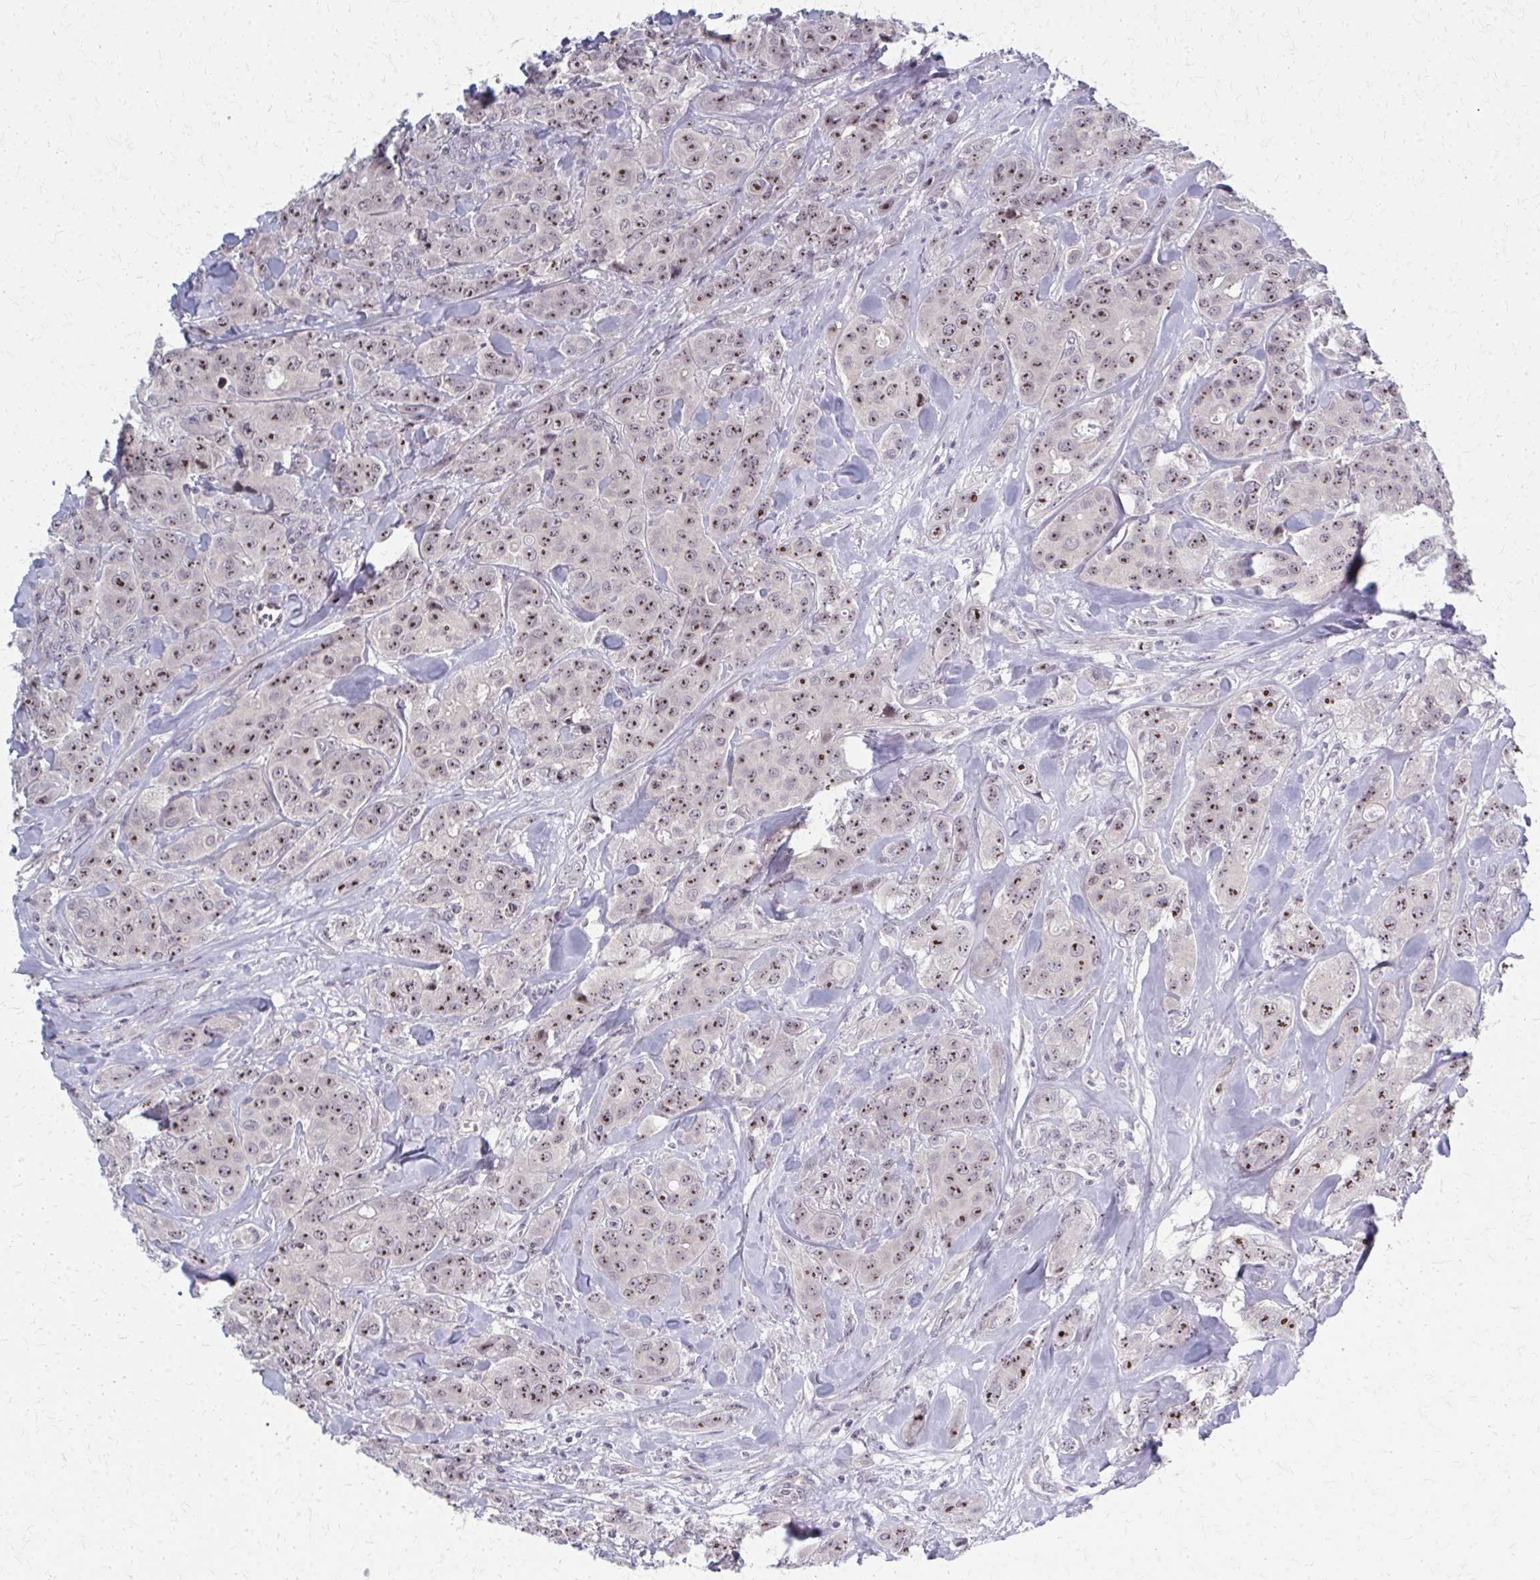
{"staining": {"intensity": "moderate", "quantity": ">75%", "location": "nuclear"}, "tissue": "breast cancer", "cell_type": "Tumor cells", "image_type": "cancer", "snomed": [{"axis": "morphology", "description": "Normal tissue, NOS"}, {"axis": "morphology", "description": "Duct carcinoma"}, {"axis": "topography", "description": "Breast"}], "caption": "Protein expression analysis of human breast invasive ductal carcinoma reveals moderate nuclear staining in about >75% of tumor cells.", "gene": "NUDT16", "patient": {"sex": "female", "age": 43}}